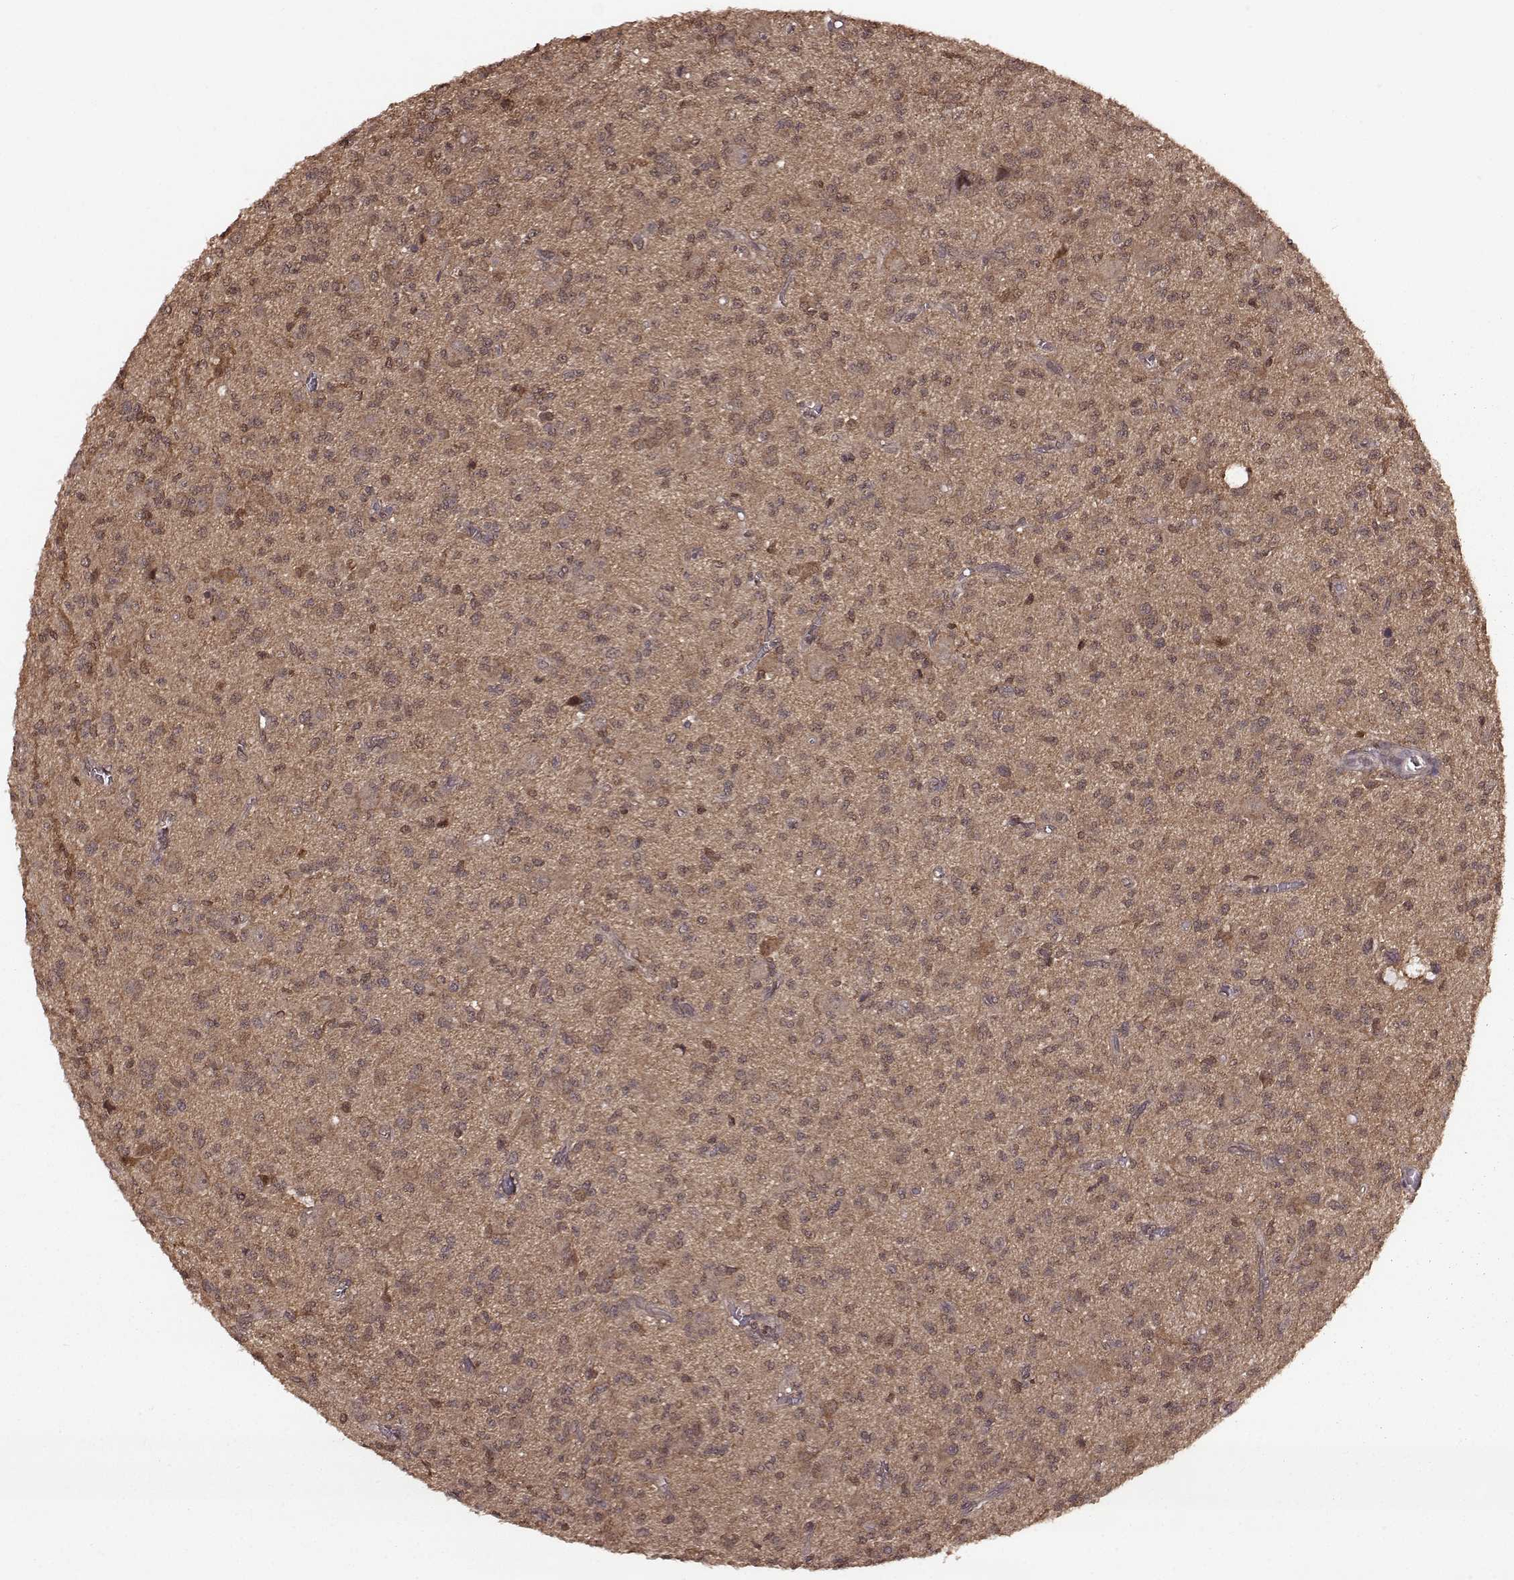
{"staining": {"intensity": "weak", "quantity": ">75%", "location": "cytoplasmic/membranous,nuclear"}, "tissue": "glioma", "cell_type": "Tumor cells", "image_type": "cancer", "snomed": [{"axis": "morphology", "description": "Glioma, malignant, Low grade"}, {"axis": "topography", "description": "Brain"}], "caption": "This image shows glioma stained with immunohistochemistry (IHC) to label a protein in brown. The cytoplasmic/membranous and nuclear of tumor cells show weak positivity for the protein. Nuclei are counter-stained blue.", "gene": "GSS", "patient": {"sex": "male", "age": 64}}